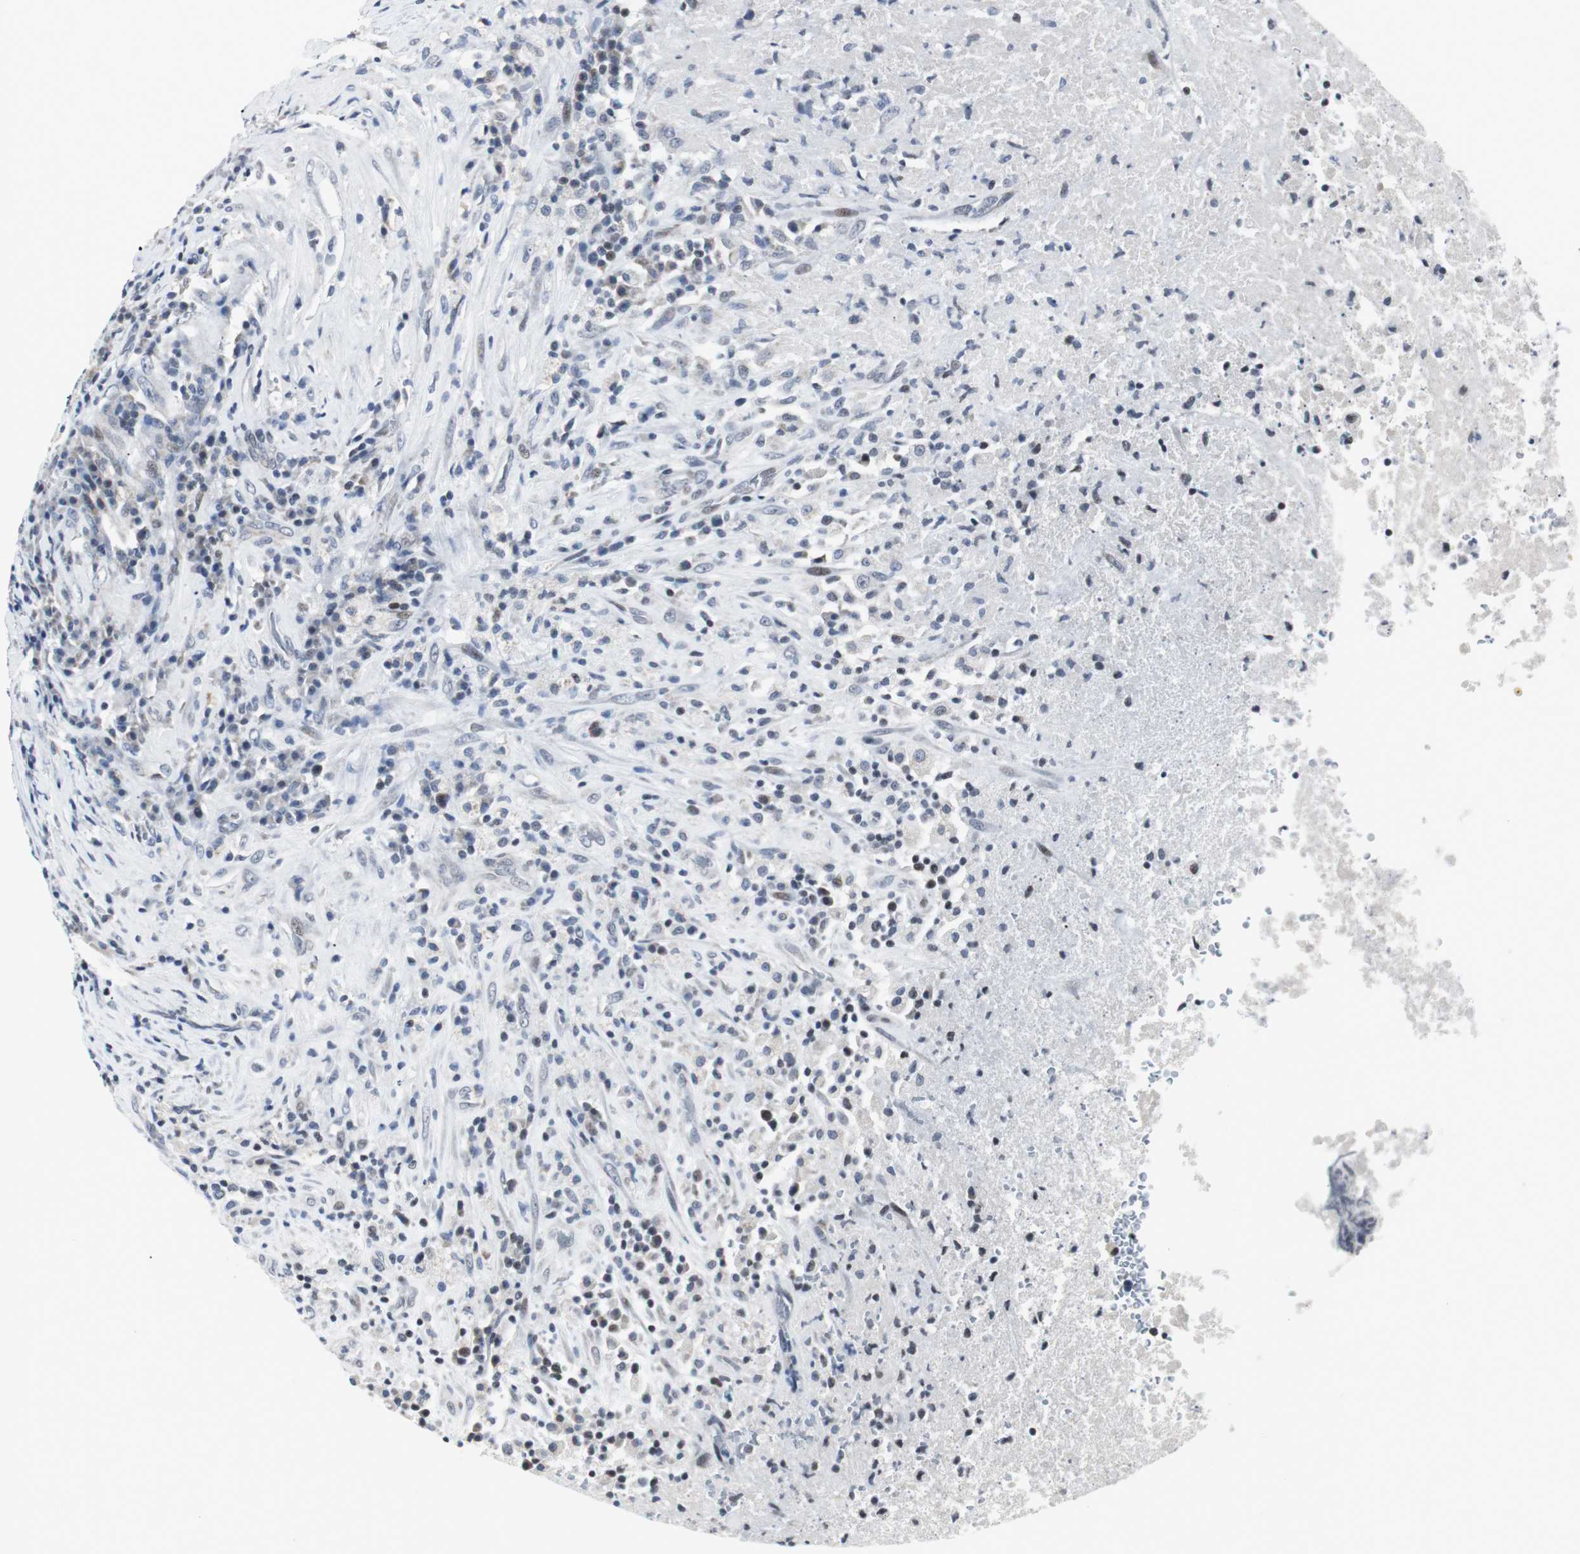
{"staining": {"intensity": "weak", "quantity": "<25%", "location": "nuclear"}, "tissue": "testis cancer", "cell_type": "Tumor cells", "image_type": "cancer", "snomed": [{"axis": "morphology", "description": "Necrosis, NOS"}, {"axis": "morphology", "description": "Carcinoma, Embryonal, NOS"}, {"axis": "topography", "description": "Testis"}], "caption": "Immunohistochemistry image of neoplastic tissue: embryonal carcinoma (testis) stained with DAB reveals no significant protein expression in tumor cells.", "gene": "MTA1", "patient": {"sex": "male", "age": 19}}